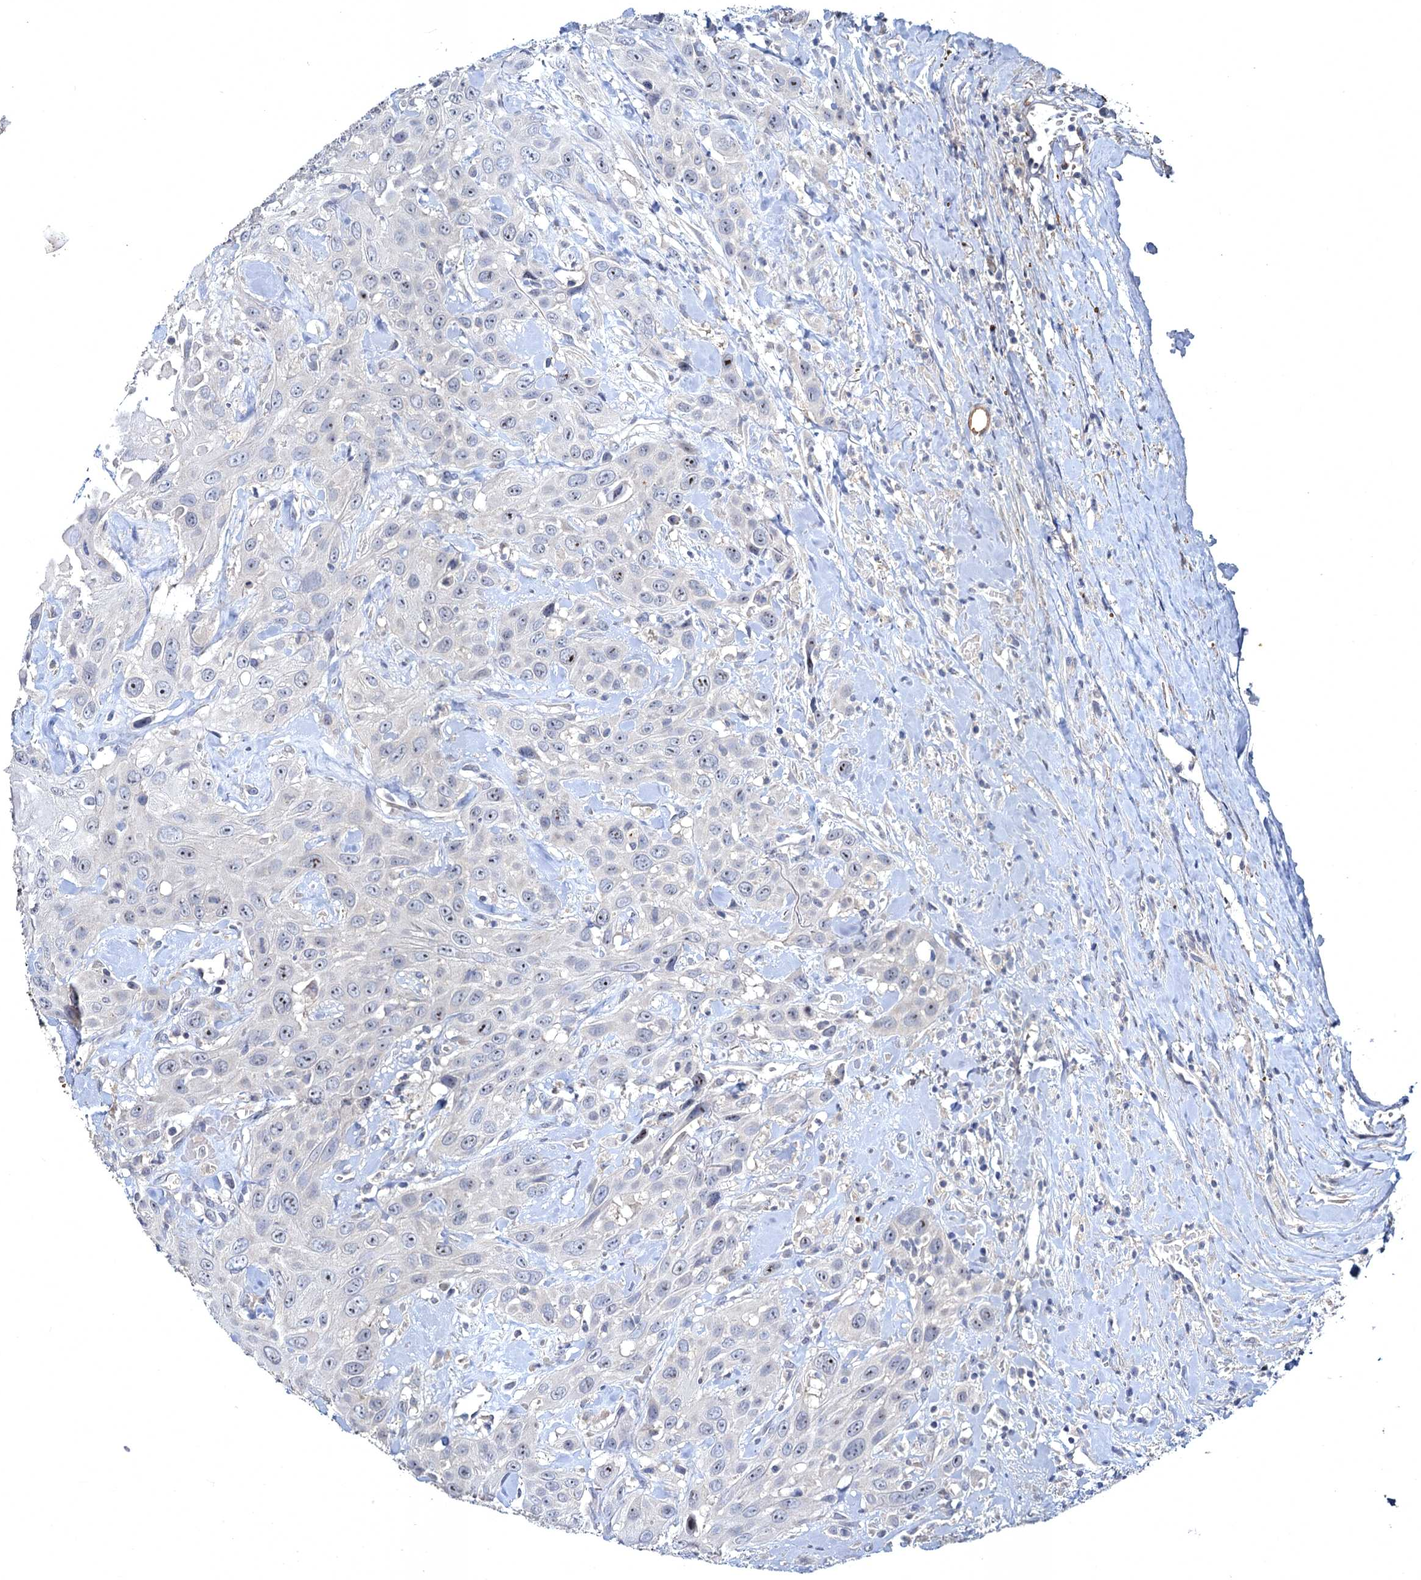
{"staining": {"intensity": "negative", "quantity": "none", "location": "none"}, "tissue": "head and neck cancer", "cell_type": "Tumor cells", "image_type": "cancer", "snomed": [{"axis": "morphology", "description": "Squamous cell carcinoma, NOS"}, {"axis": "topography", "description": "Head-Neck"}], "caption": "DAB immunohistochemical staining of human squamous cell carcinoma (head and neck) reveals no significant expression in tumor cells. The staining is performed using DAB (3,3'-diaminobenzidine) brown chromogen with nuclei counter-stained in using hematoxylin.", "gene": "ATP9A", "patient": {"sex": "male", "age": 81}}